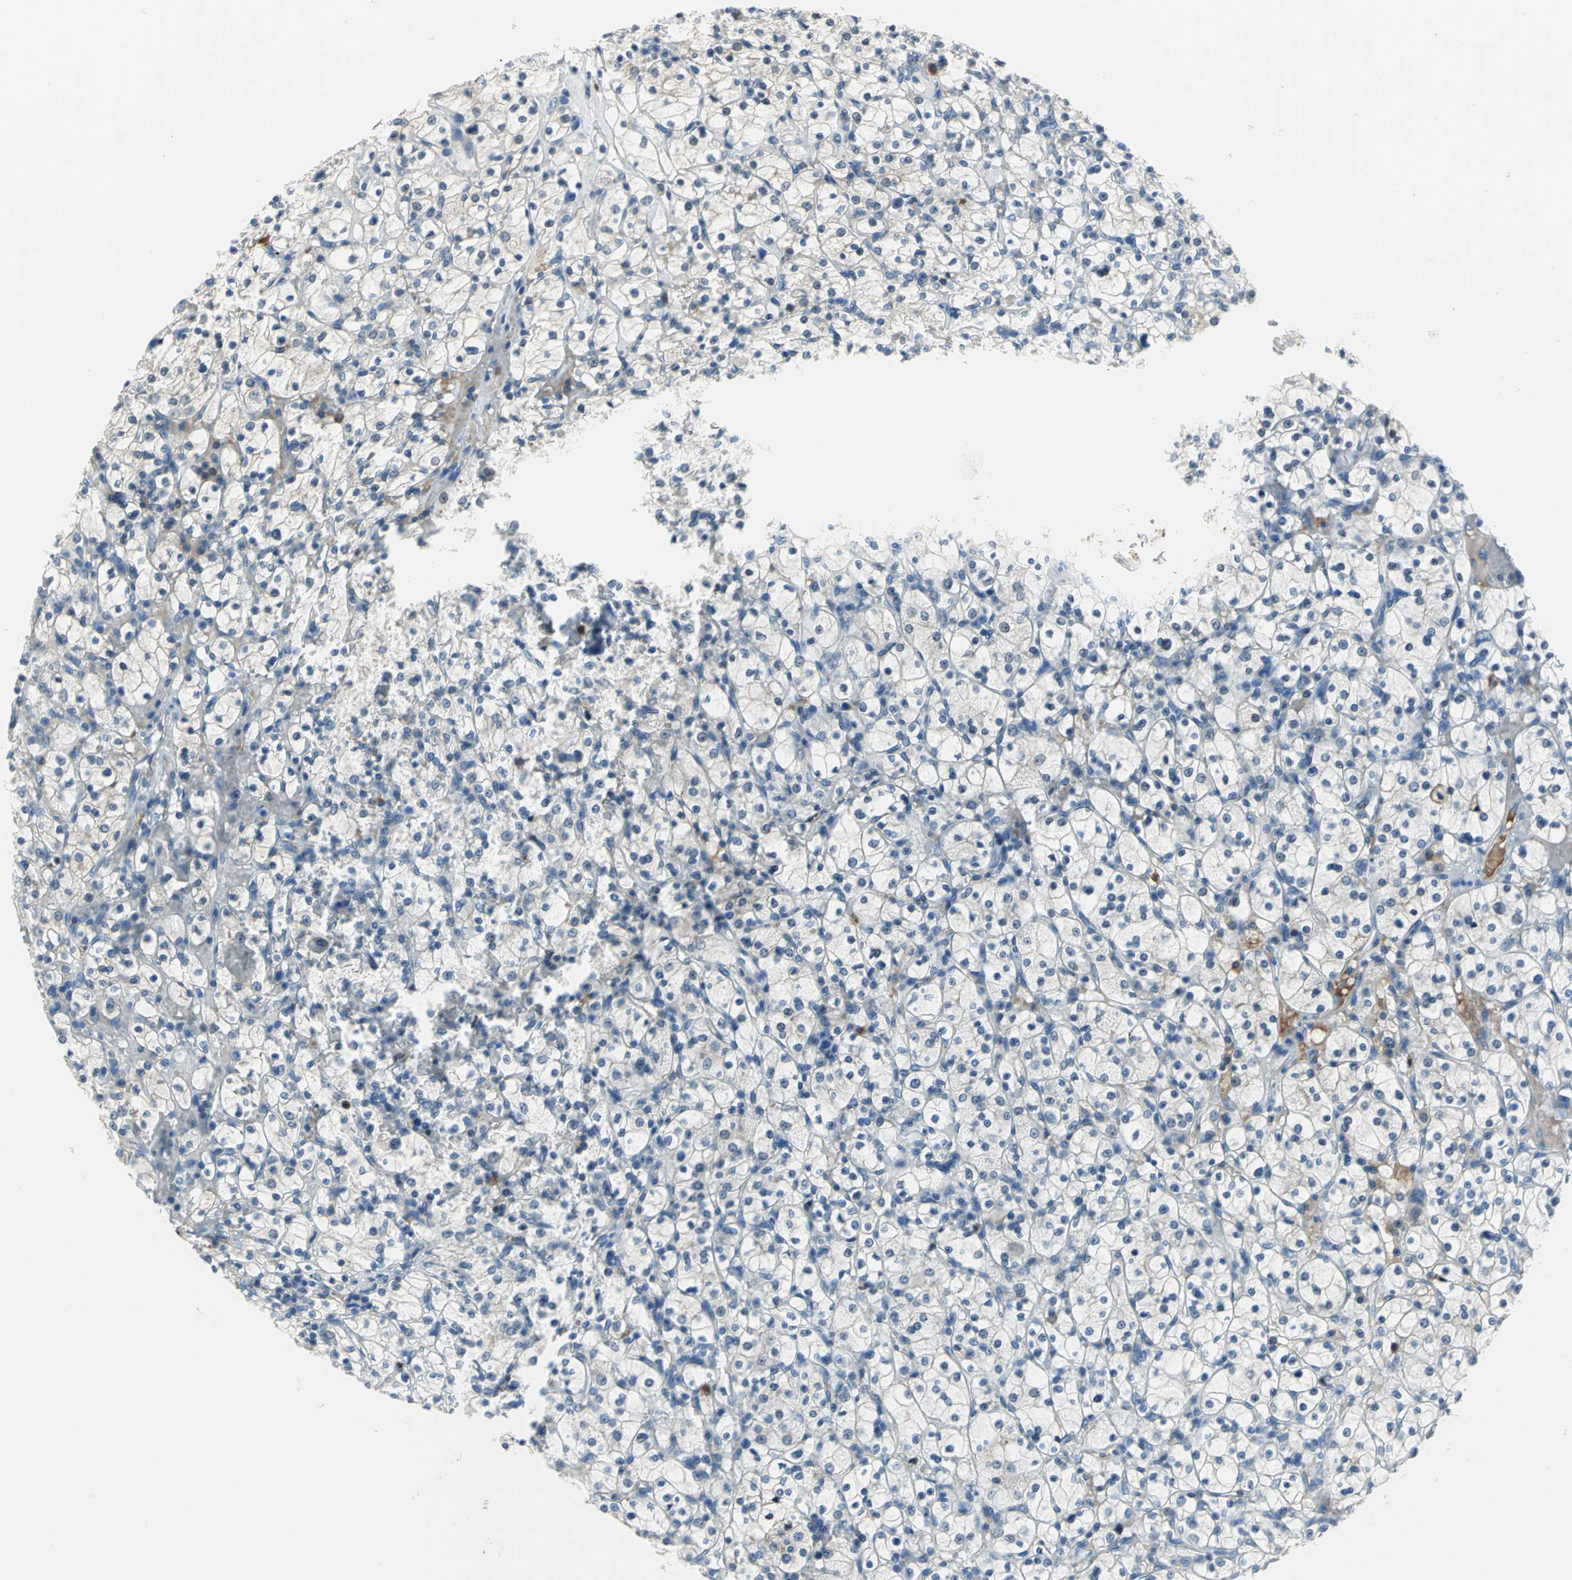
{"staining": {"intensity": "negative", "quantity": "none", "location": "none"}, "tissue": "renal cancer", "cell_type": "Tumor cells", "image_type": "cancer", "snomed": [{"axis": "morphology", "description": "Adenocarcinoma, NOS"}, {"axis": "topography", "description": "Kidney"}], "caption": "Adenocarcinoma (renal) stained for a protein using IHC demonstrates no expression tumor cells.", "gene": "ZIC1", "patient": {"sex": "female", "age": 83}}